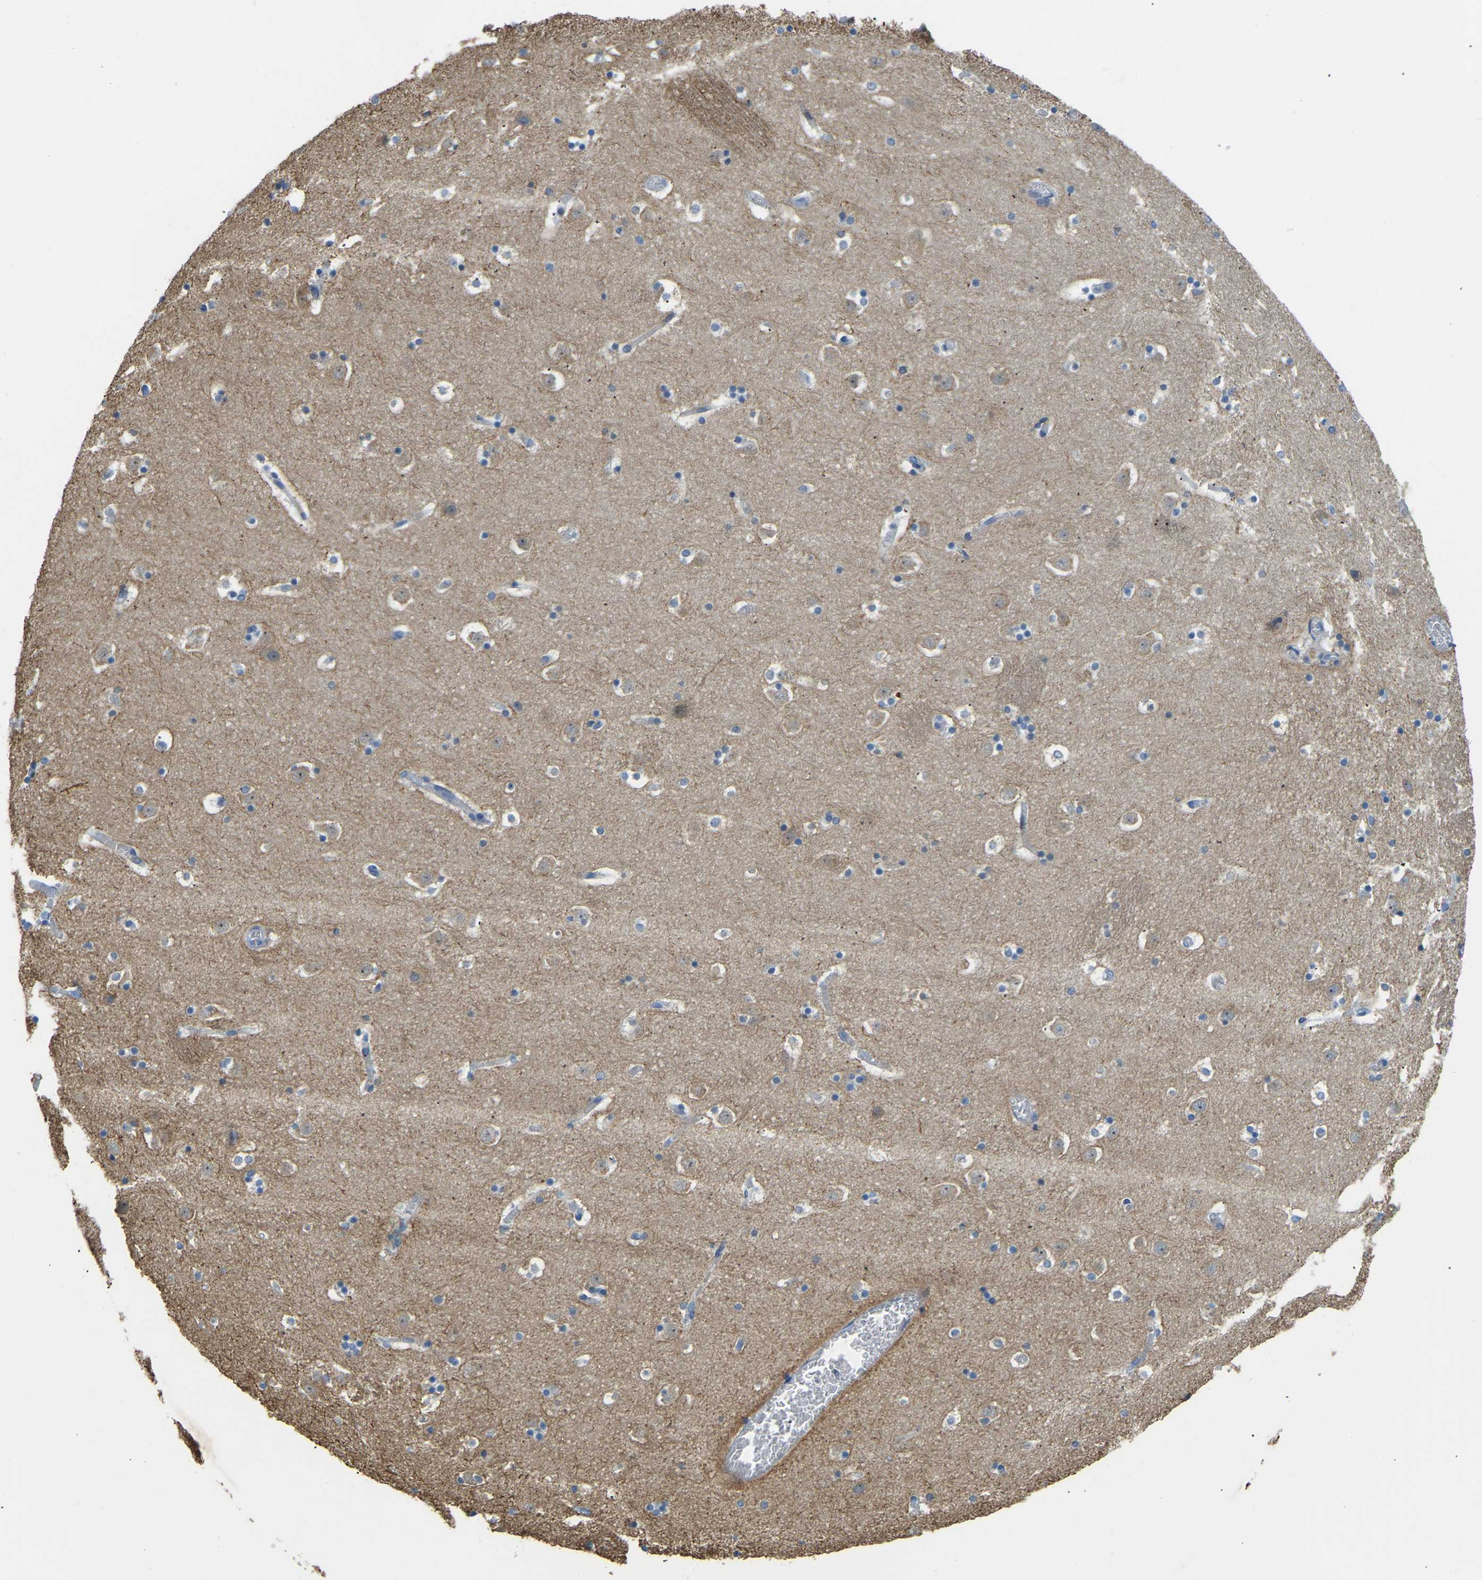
{"staining": {"intensity": "moderate", "quantity": "<25%", "location": "cytoplasmic/membranous"}, "tissue": "caudate", "cell_type": "Glial cells", "image_type": "normal", "snomed": [{"axis": "morphology", "description": "Normal tissue, NOS"}, {"axis": "topography", "description": "Lateral ventricle wall"}], "caption": "IHC (DAB (3,3'-diaminobenzidine)) staining of unremarkable caudate shows moderate cytoplasmic/membranous protein positivity in about <25% of glial cells.", "gene": "NME8", "patient": {"sex": "male", "age": 45}}